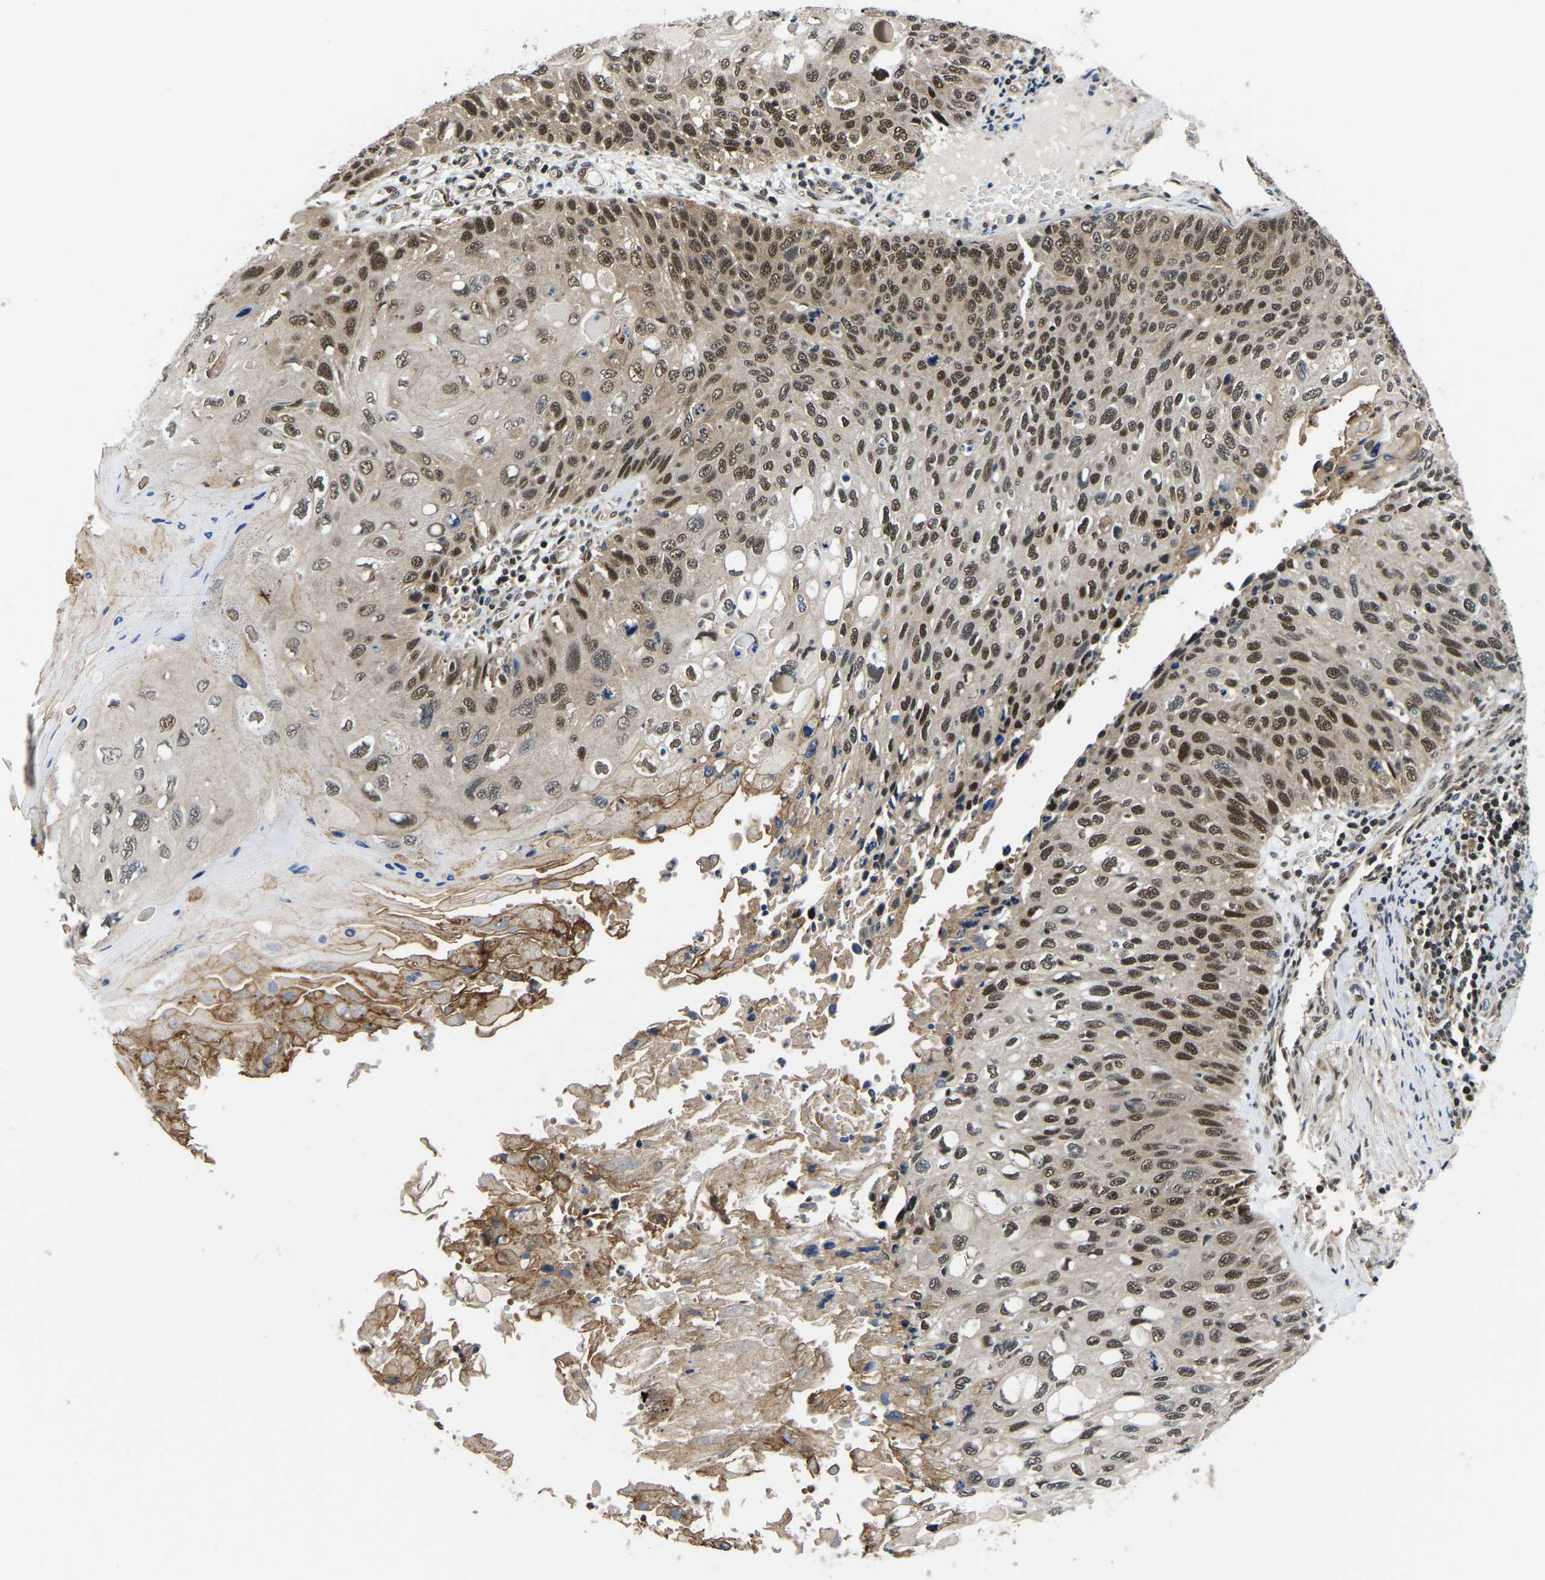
{"staining": {"intensity": "moderate", "quantity": ">75%", "location": "nuclear"}, "tissue": "cervical cancer", "cell_type": "Tumor cells", "image_type": "cancer", "snomed": [{"axis": "morphology", "description": "Squamous cell carcinoma, NOS"}, {"axis": "topography", "description": "Cervix"}], "caption": "There is medium levels of moderate nuclear positivity in tumor cells of cervical cancer (squamous cell carcinoma), as demonstrated by immunohistochemical staining (brown color).", "gene": "DFFA", "patient": {"sex": "female", "age": 70}}